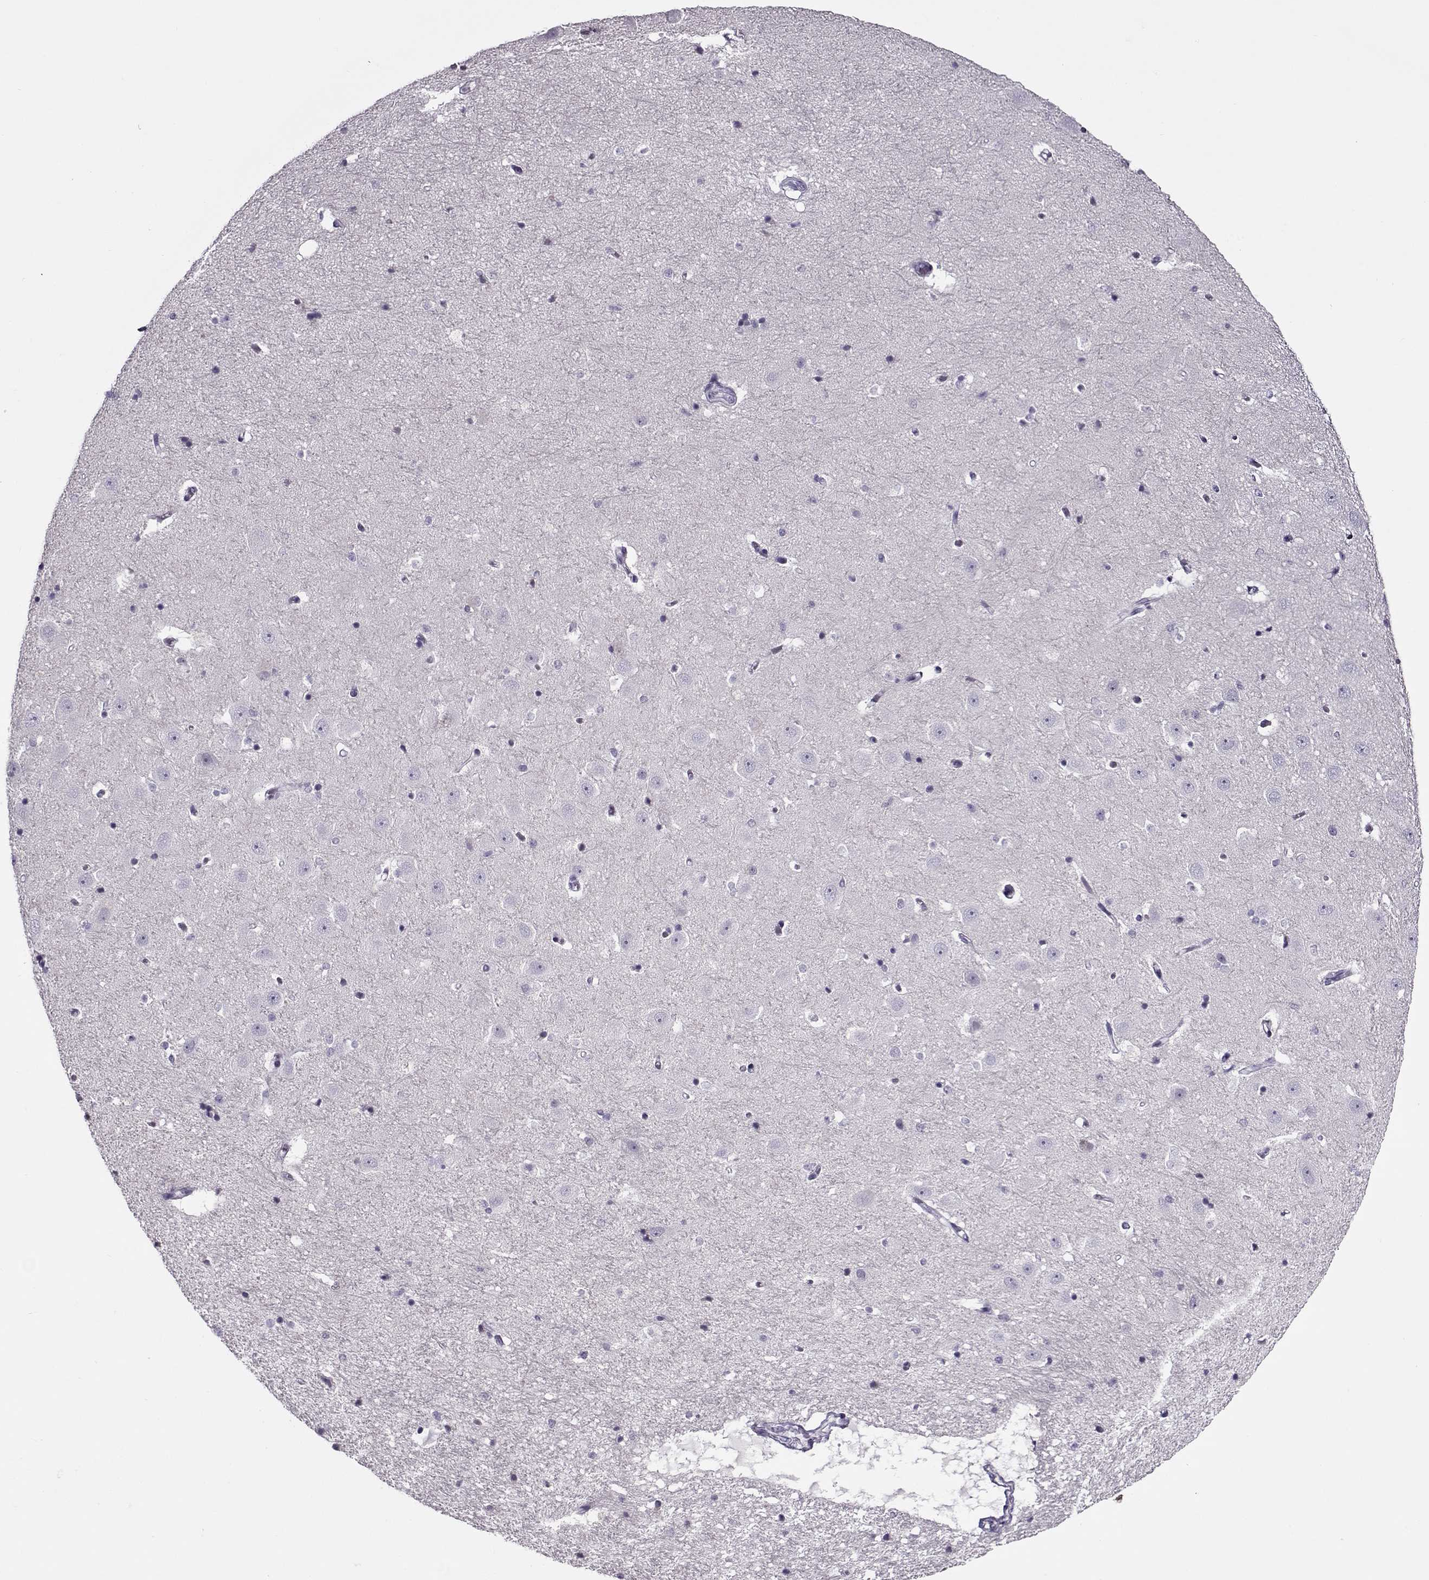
{"staining": {"intensity": "negative", "quantity": "none", "location": "none"}, "tissue": "hippocampus", "cell_type": "Glial cells", "image_type": "normal", "snomed": [{"axis": "morphology", "description": "Normal tissue, NOS"}, {"axis": "topography", "description": "Hippocampus"}], "caption": "Immunohistochemistry (IHC) image of unremarkable hippocampus: human hippocampus stained with DAB (3,3'-diaminobenzidine) exhibits no significant protein positivity in glial cells.", "gene": "GAGE10", "patient": {"sex": "male", "age": 44}}